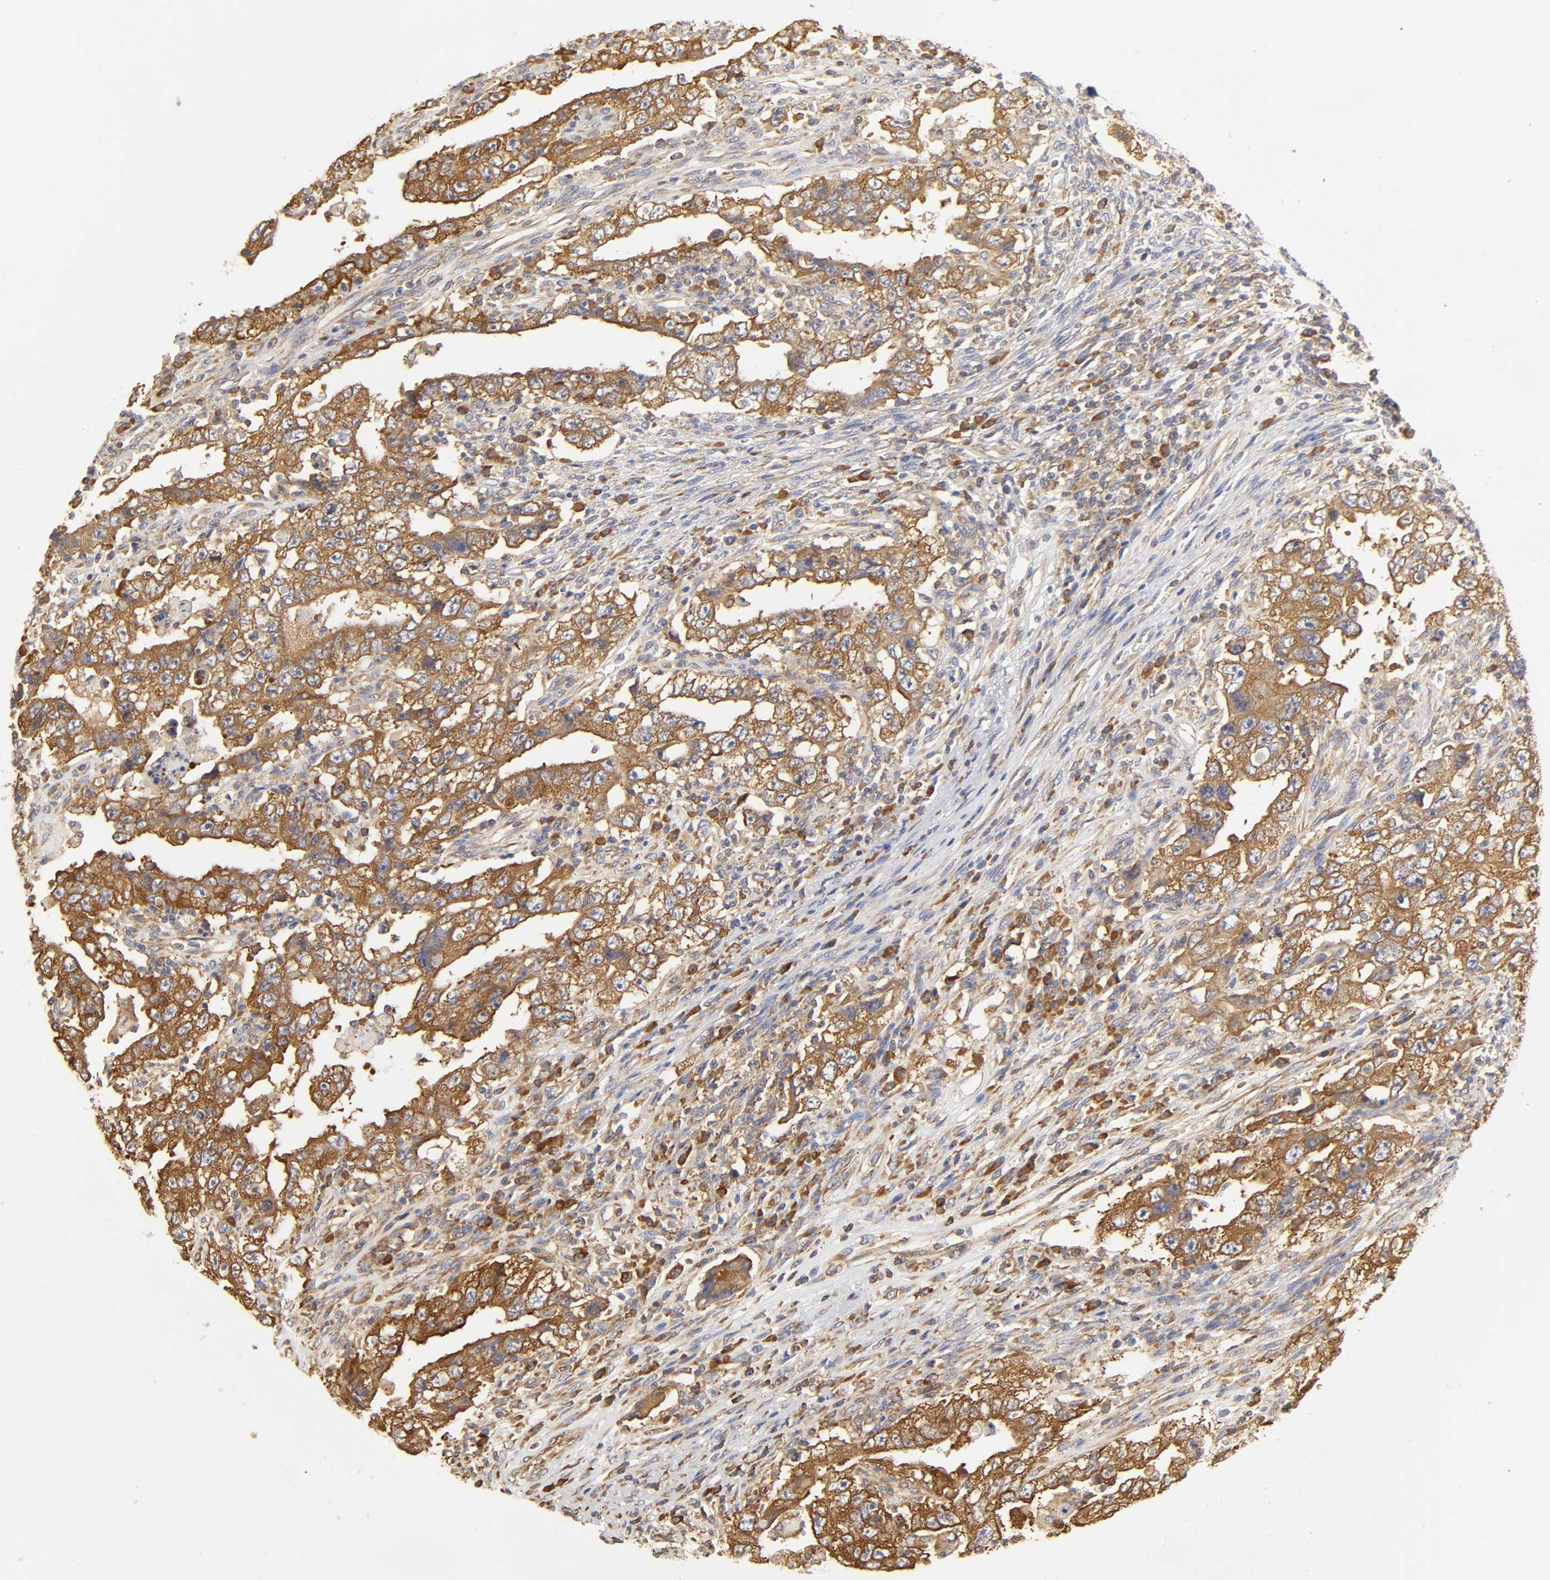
{"staining": {"intensity": "strong", "quantity": ">75%", "location": "cytoplasmic/membranous"}, "tissue": "testis cancer", "cell_type": "Tumor cells", "image_type": "cancer", "snomed": [{"axis": "morphology", "description": "Carcinoma, Embryonal, NOS"}, {"axis": "topography", "description": "Testis"}], "caption": "Human testis cancer (embryonal carcinoma) stained with a protein marker displays strong staining in tumor cells.", "gene": "RPL14", "patient": {"sex": "male", "age": 26}}